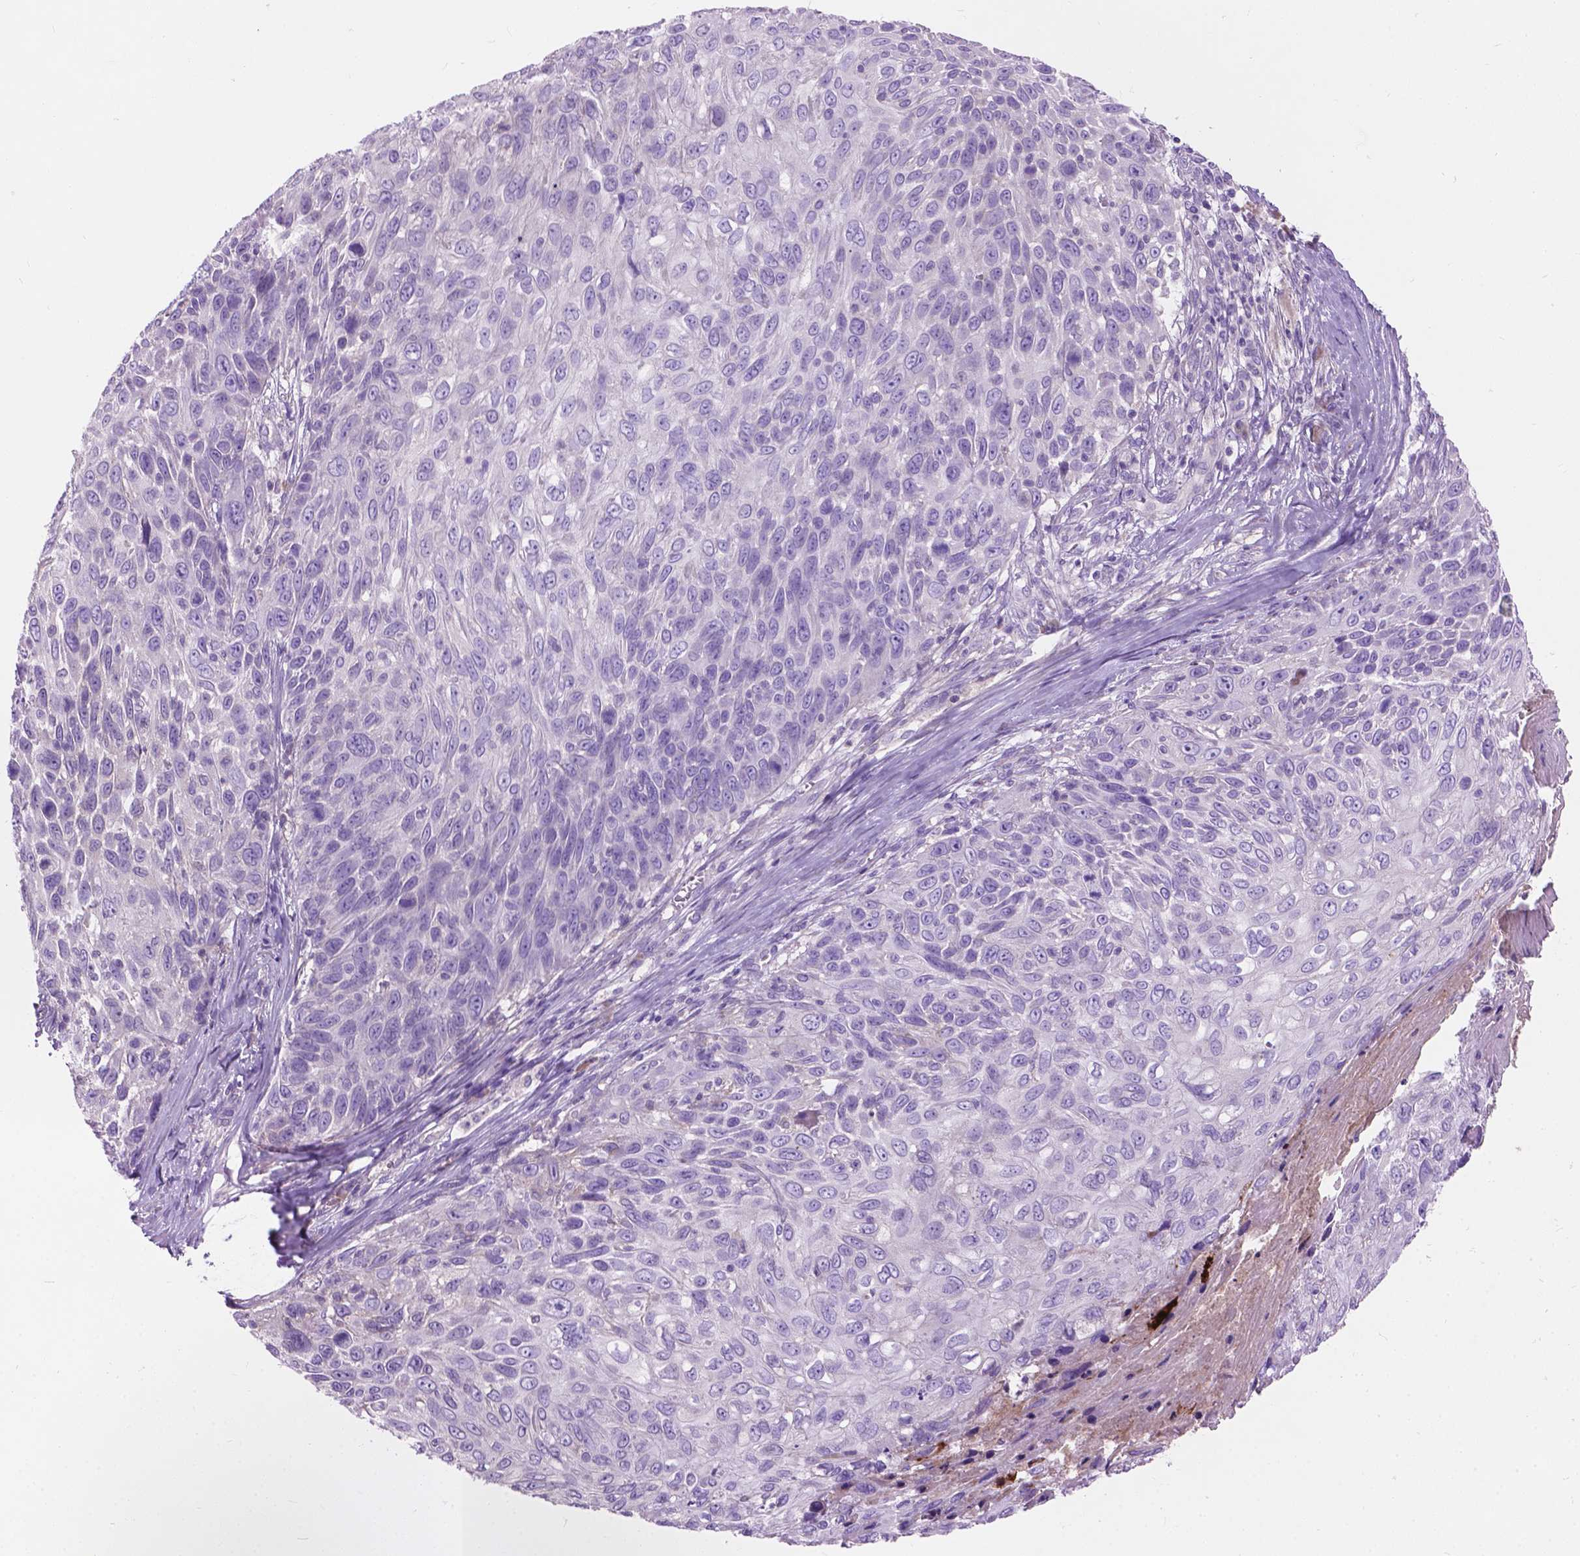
{"staining": {"intensity": "negative", "quantity": "none", "location": "none"}, "tissue": "skin cancer", "cell_type": "Tumor cells", "image_type": "cancer", "snomed": [{"axis": "morphology", "description": "Squamous cell carcinoma, NOS"}, {"axis": "topography", "description": "Skin"}], "caption": "This photomicrograph is of squamous cell carcinoma (skin) stained with immunohistochemistry (IHC) to label a protein in brown with the nuclei are counter-stained blue. There is no positivity in tumor cells. (Stains: DAB (3,3'-diaminobenzidine) IHC with hematoxylin counter stain, Microscopy: brightfield microscopy at high magnification).", "gene": "NOXO1", "patient": {"sex": "male", "age": 92}}